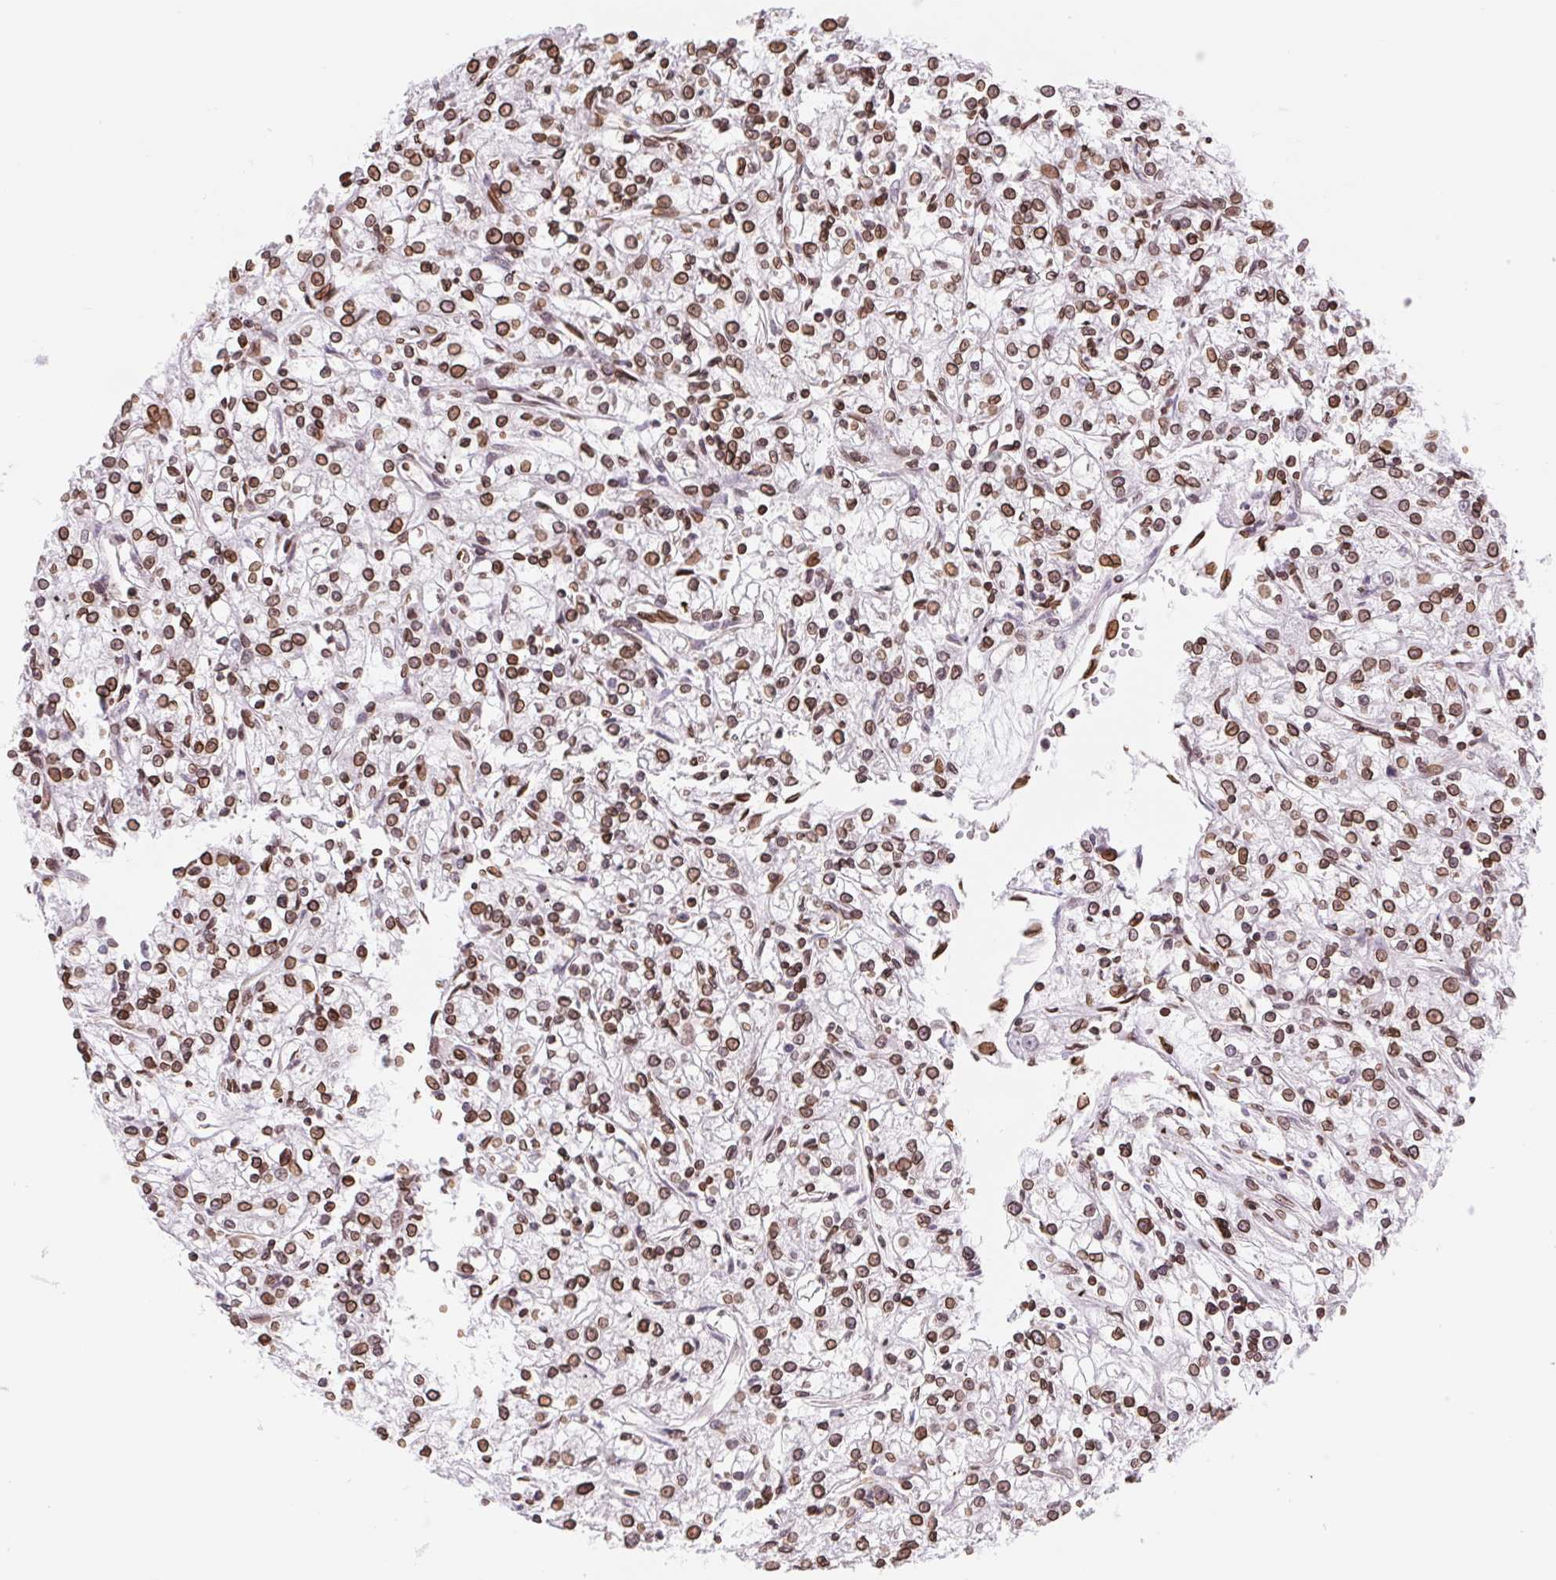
{"staining": {"intensity": "strong", "quantity": ">75%", "location": "cytoplasmic/membranous,nuclear"}, "tissue": "renal cancer", "cell_type": "Tumor cells", "image_type": "cancer", "snomed": [{"axis": "morphology", "description": "Adenocarcinoma, NOS"}, {"axis": "topography", "description": "Kidney"}], "caption": "High-magnification brightfield microscopy of renal cancer (adenocarcinoma) stained with DAB (brown) and counterstained with hematoxylin (blue). tumor cells exhibit strong cytoplasmic/membranous and nuclear staining is appreciated in approximately>75% of cells.", "gene": "LMNB2", "patient": {"sex": "female", "age": 59}}